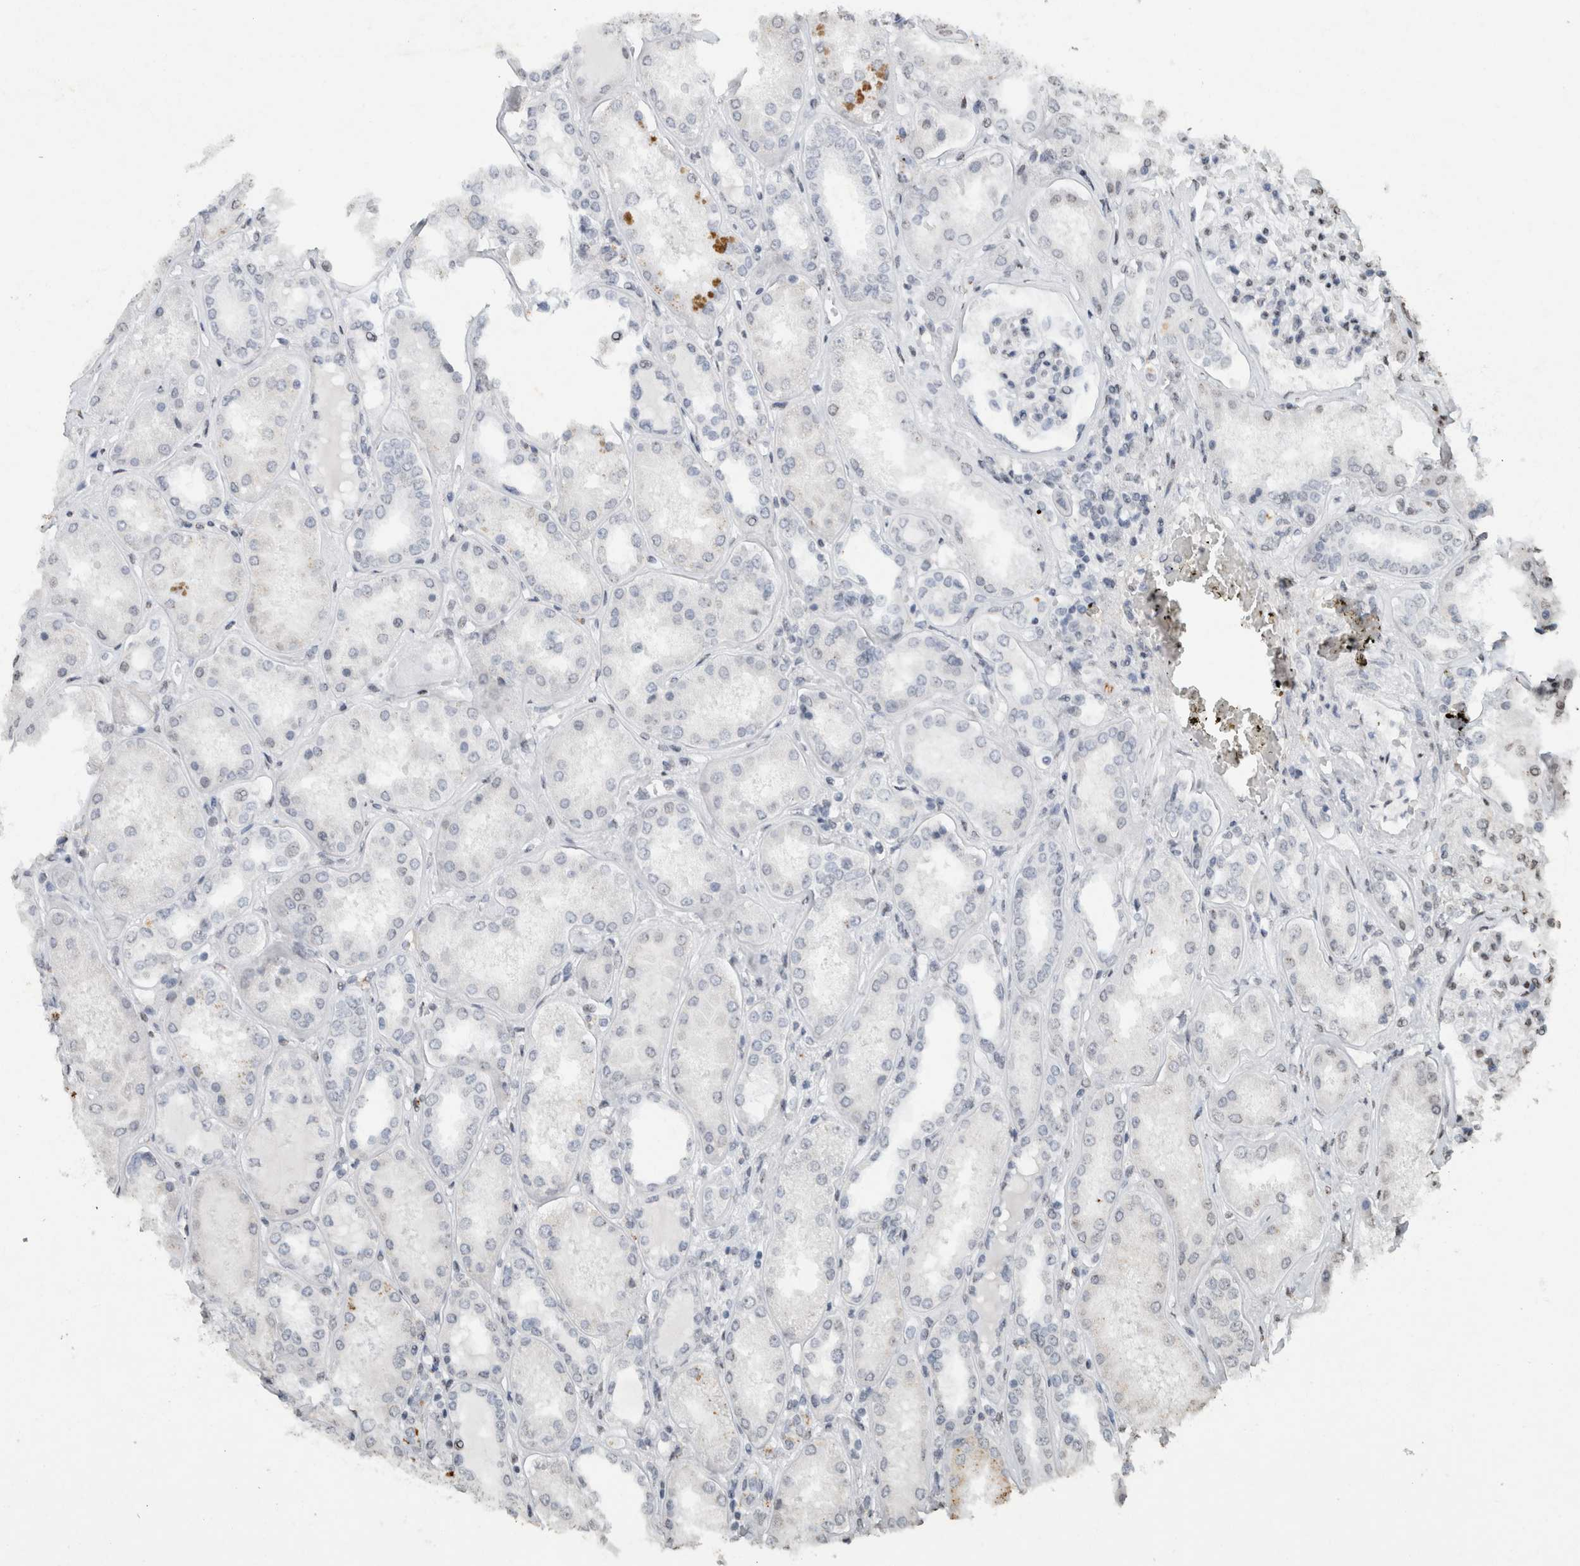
{"staining": {"intensity": "negative", "quantity": "none", "location": "none"}, "tissue": "kidney", "cell_type": "Cells in glomeruli", "image_type": "normal", "snomed": [{"axis": "morphology", "description": "Normal tissue, NOS"}, {"axis": "topography", "description": "Kidney"}], "caption": "Protein analysis of benign kidney exhibits no significant staining in cells in glomeruli. The staining was performed using DAB to visualize the protein expression in brown, while the nuclei were stained in blue with hematoxylin (Magnification: 20x).", "gene": "CNTN1", "patient": {"sex": "female", "age": 56}}